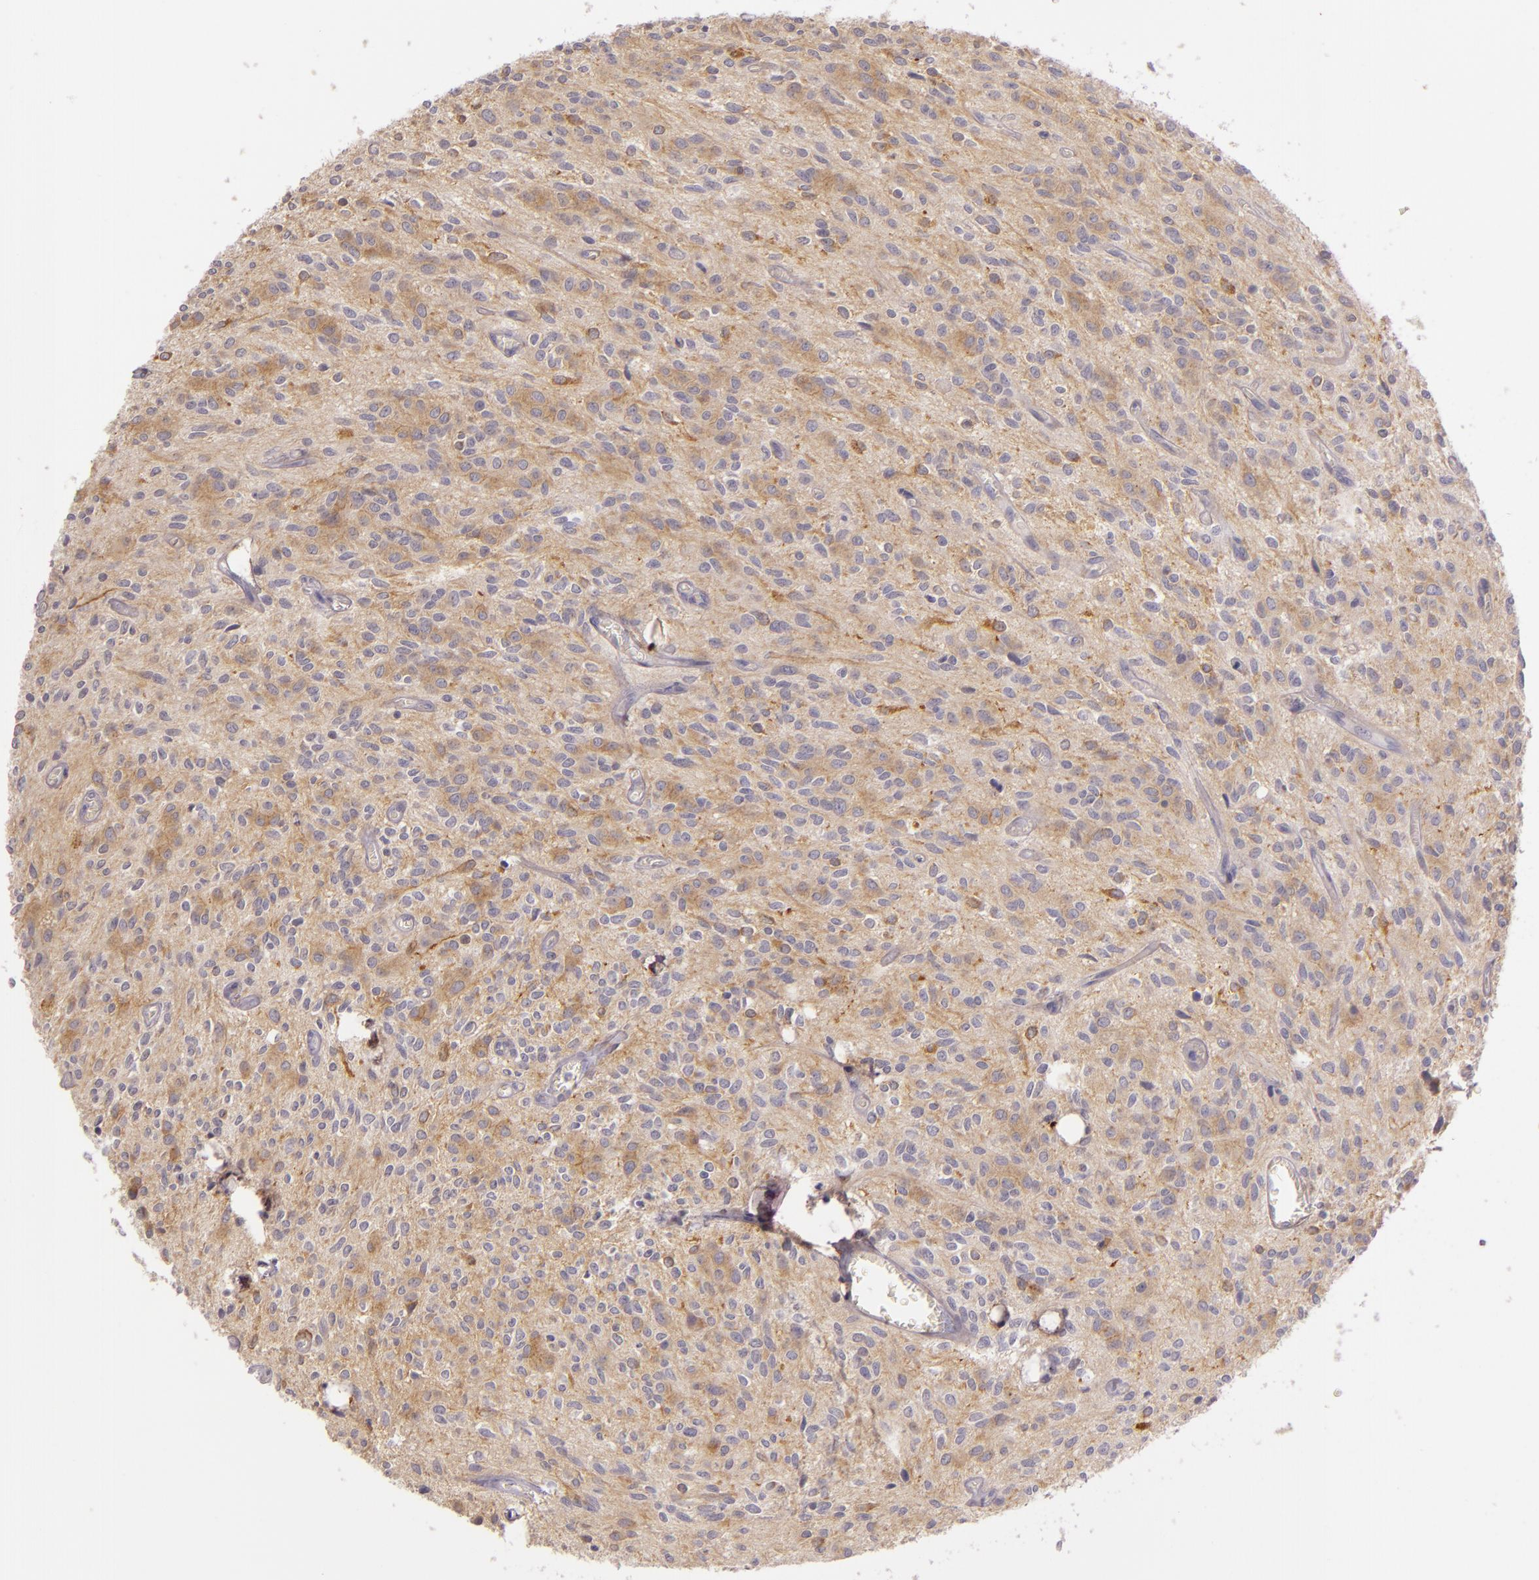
{"staining": {"intensity": "moderate", "quantity": "25%-75%", "location": "cytoplasmic/membranous"}, "tissue": "glioma", "cell_type": "Tumor cells", "image_type": "cancer", "snomed": [{"axis": "morphology", "description": "Glioma, malignant, Low grade"}, {"axis": "topography", "description": "Brain"}], "caption": "DAB immunohistochemical staining of malignant low-grade glioma shows moderate cytoplasmic/membranous protein expression in about 25%-75% of tumor cells.", "gene": "CTSF", "patient": {"sex": "female", "age": 15}}